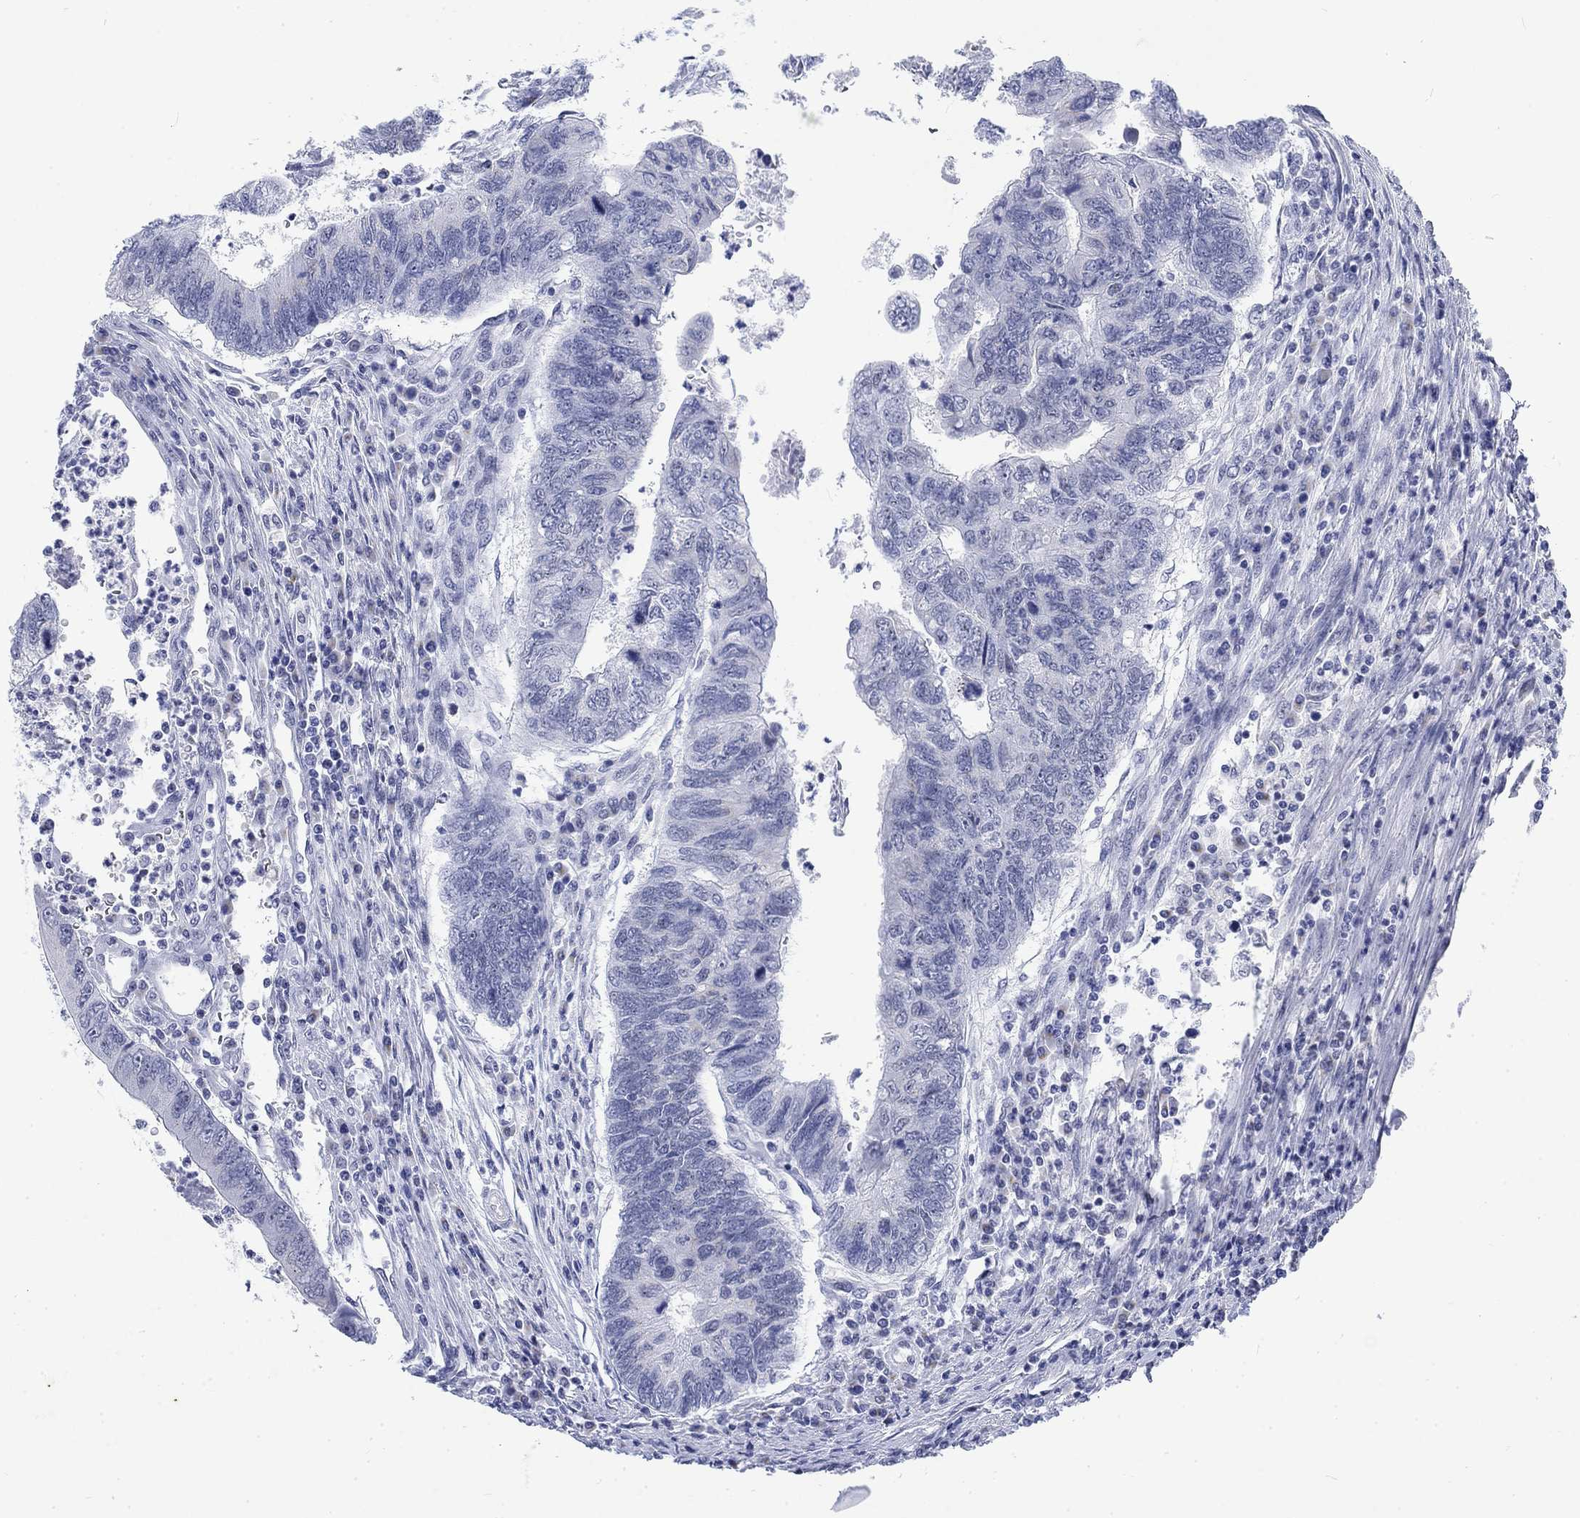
{"staining": {"intensity": "negative", "quantity": "none", "location": "none"}, "tissue": "colorectal cancer", "cell_type": "Tumor cells", "image_type": "cancer", "snomed": [{"axis": "morphology", "description": "Adenocarcinoma, NOS"}, {"axis": "topography", "description": "Colon"}], "caption": "An IHC histopathology image of colorectal adenocarcinoma is shown. There is no staining in tumor cells of colorectal adenocarcinoma.", "gene": "KRT76", "patient": {"sex": "female", "age": 67}}